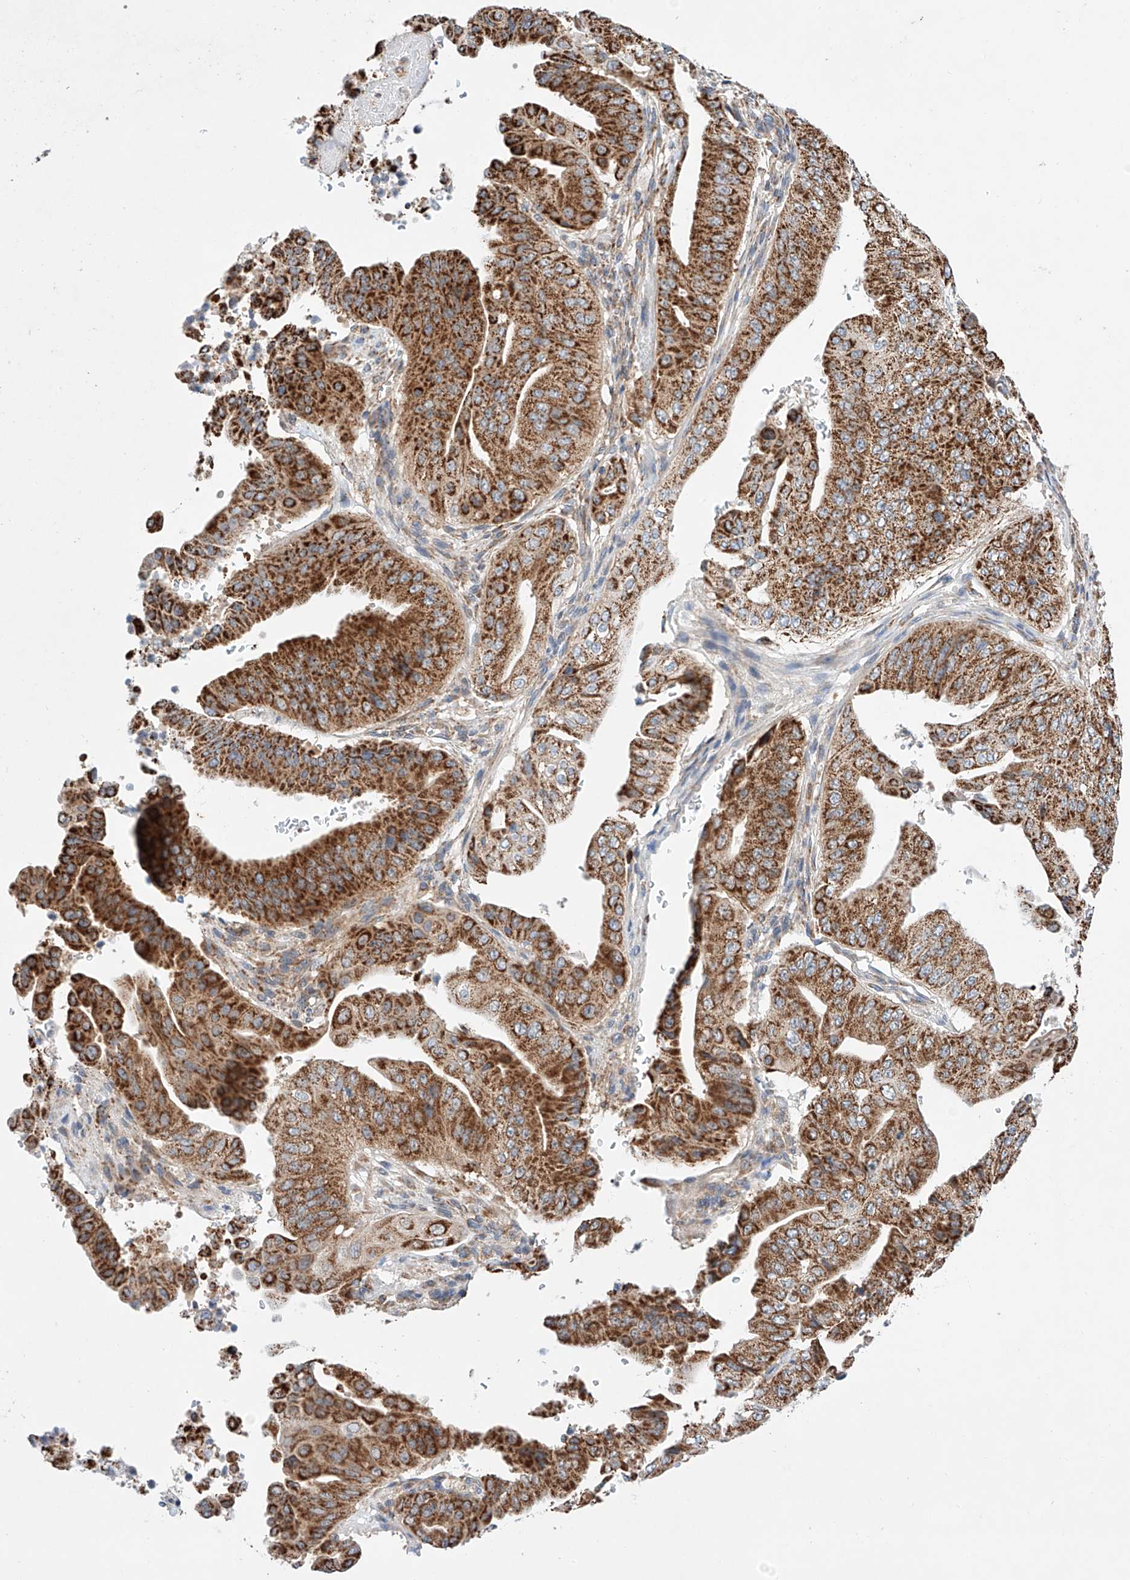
{"staining": {"intensity": "strong", "quantity": ">75%", "location": "cytoplasmic/membranous"}, "tissue": "pancreatic cancer", "cell_type": "Tumor cells", "image_type": "cancer", "snomed": [{"axis": "morphology", "description": "Adenocarcinoma, NOS"}, {"axis": "topography", "description": "Pancreas"}], "caption": "Pancreatic cancer (adenocarcinoma) stained with DAB immunohistochemistry (IHC) displays high levels of strong cytoplasmic/membranous positivity in approximately >75% of tumor cells. (Stains: DAB in brown, nuclei in blue, Microscopy: brightfield microscopy at high magnification).", "gene": "KTI12", "patient": {"sex": "female", "age": 77}}